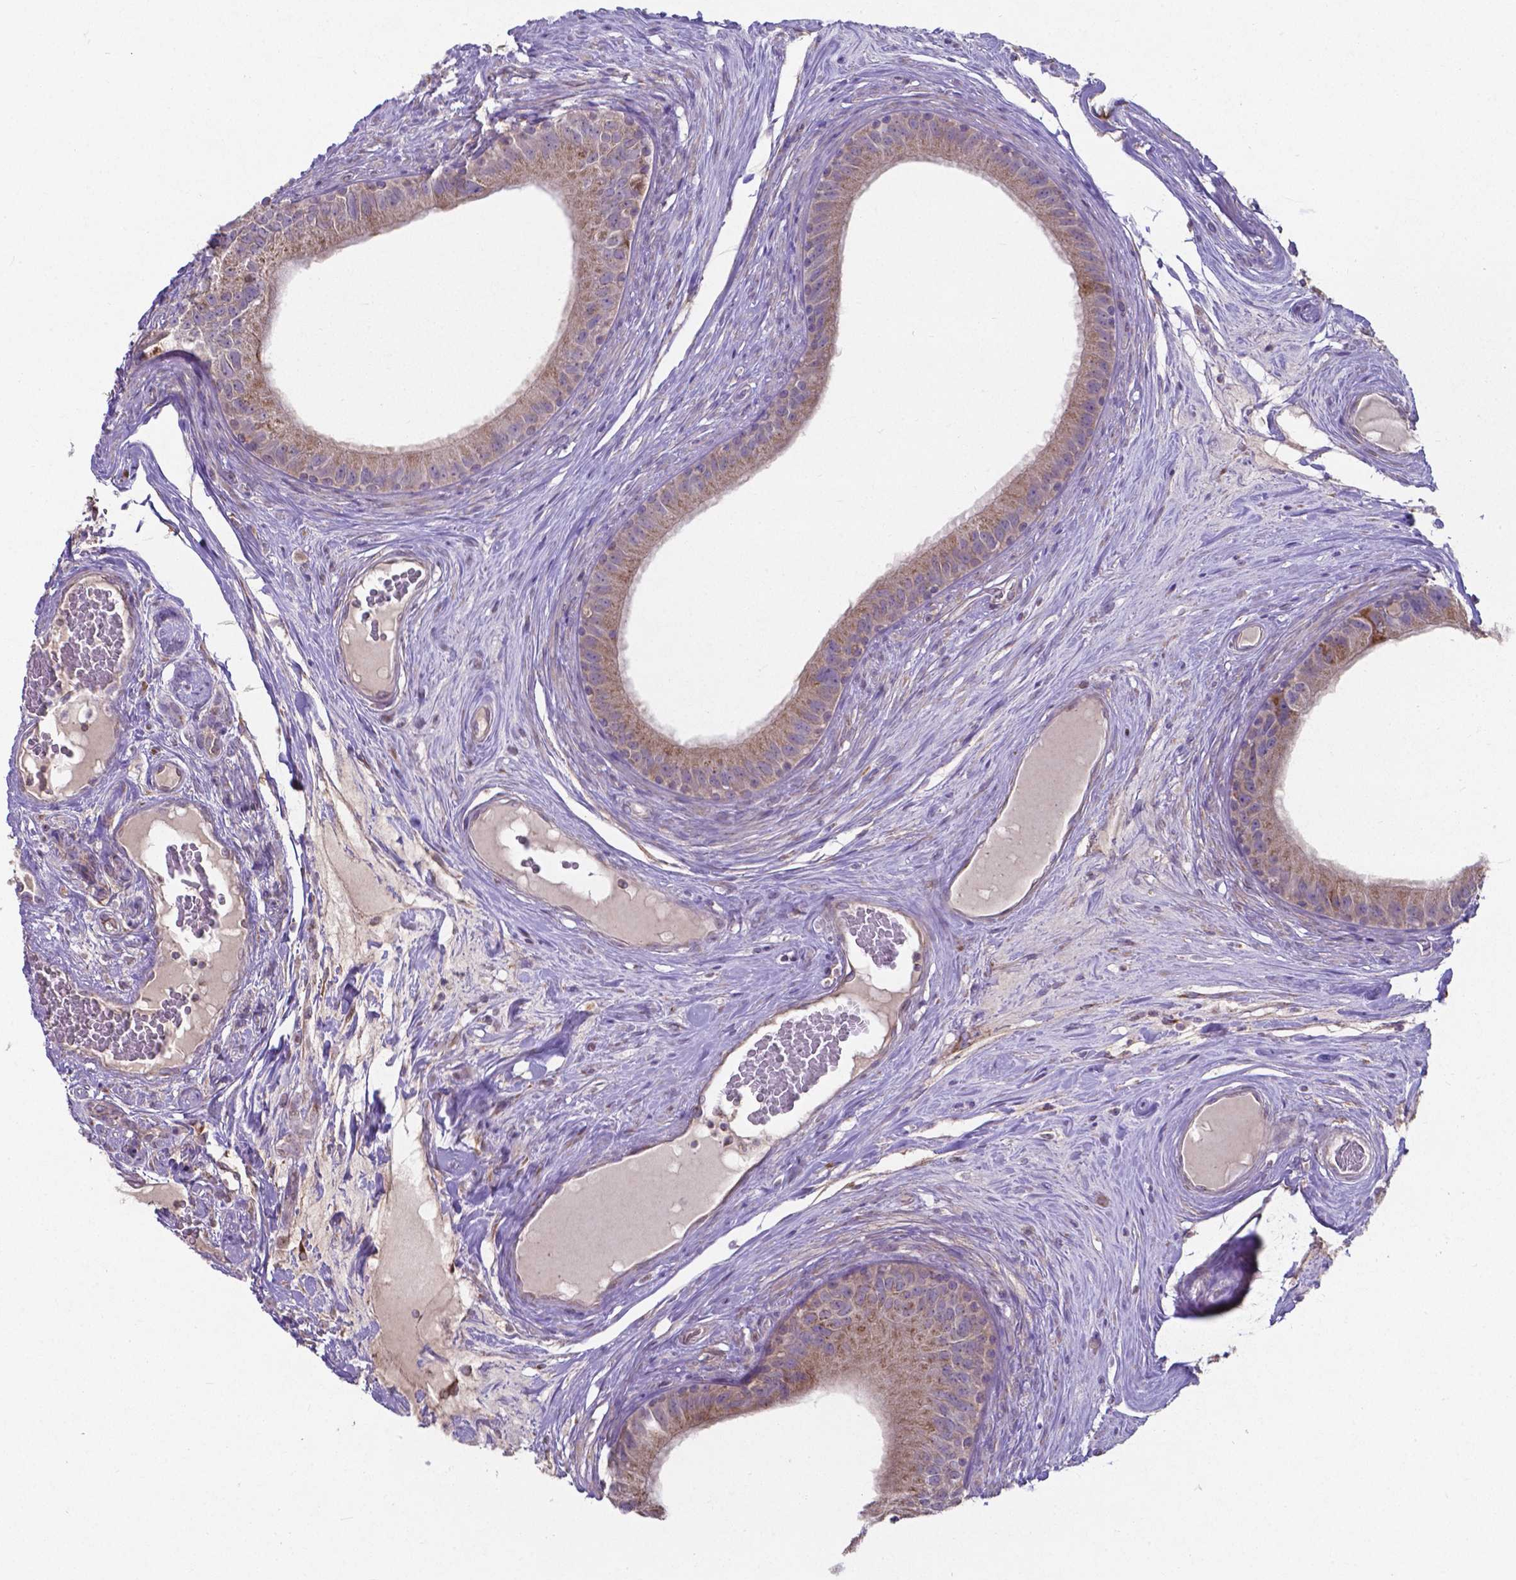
{"staining": {"intensity": "weak", "quantity": "25%-75%", "location": "cytoplasmic/membranous"}, "tissue": "epididymis", "cell_type": "Glandular cells", "image_type": "normal", "snomed": [{"axis": "morphology", "description": "Normal tissue, NOS"}, {"axis": "topography", "description": "Epididymis"}], "caption": "Protein staining by immunohistochemistry (IHC) shows weak cytoplasmic/membranous expression in approximately 25%-75% of glandular cells in benign epididymis.", "gene": "FAM114A1", "patient": {"sex": "male", "age": 59}}